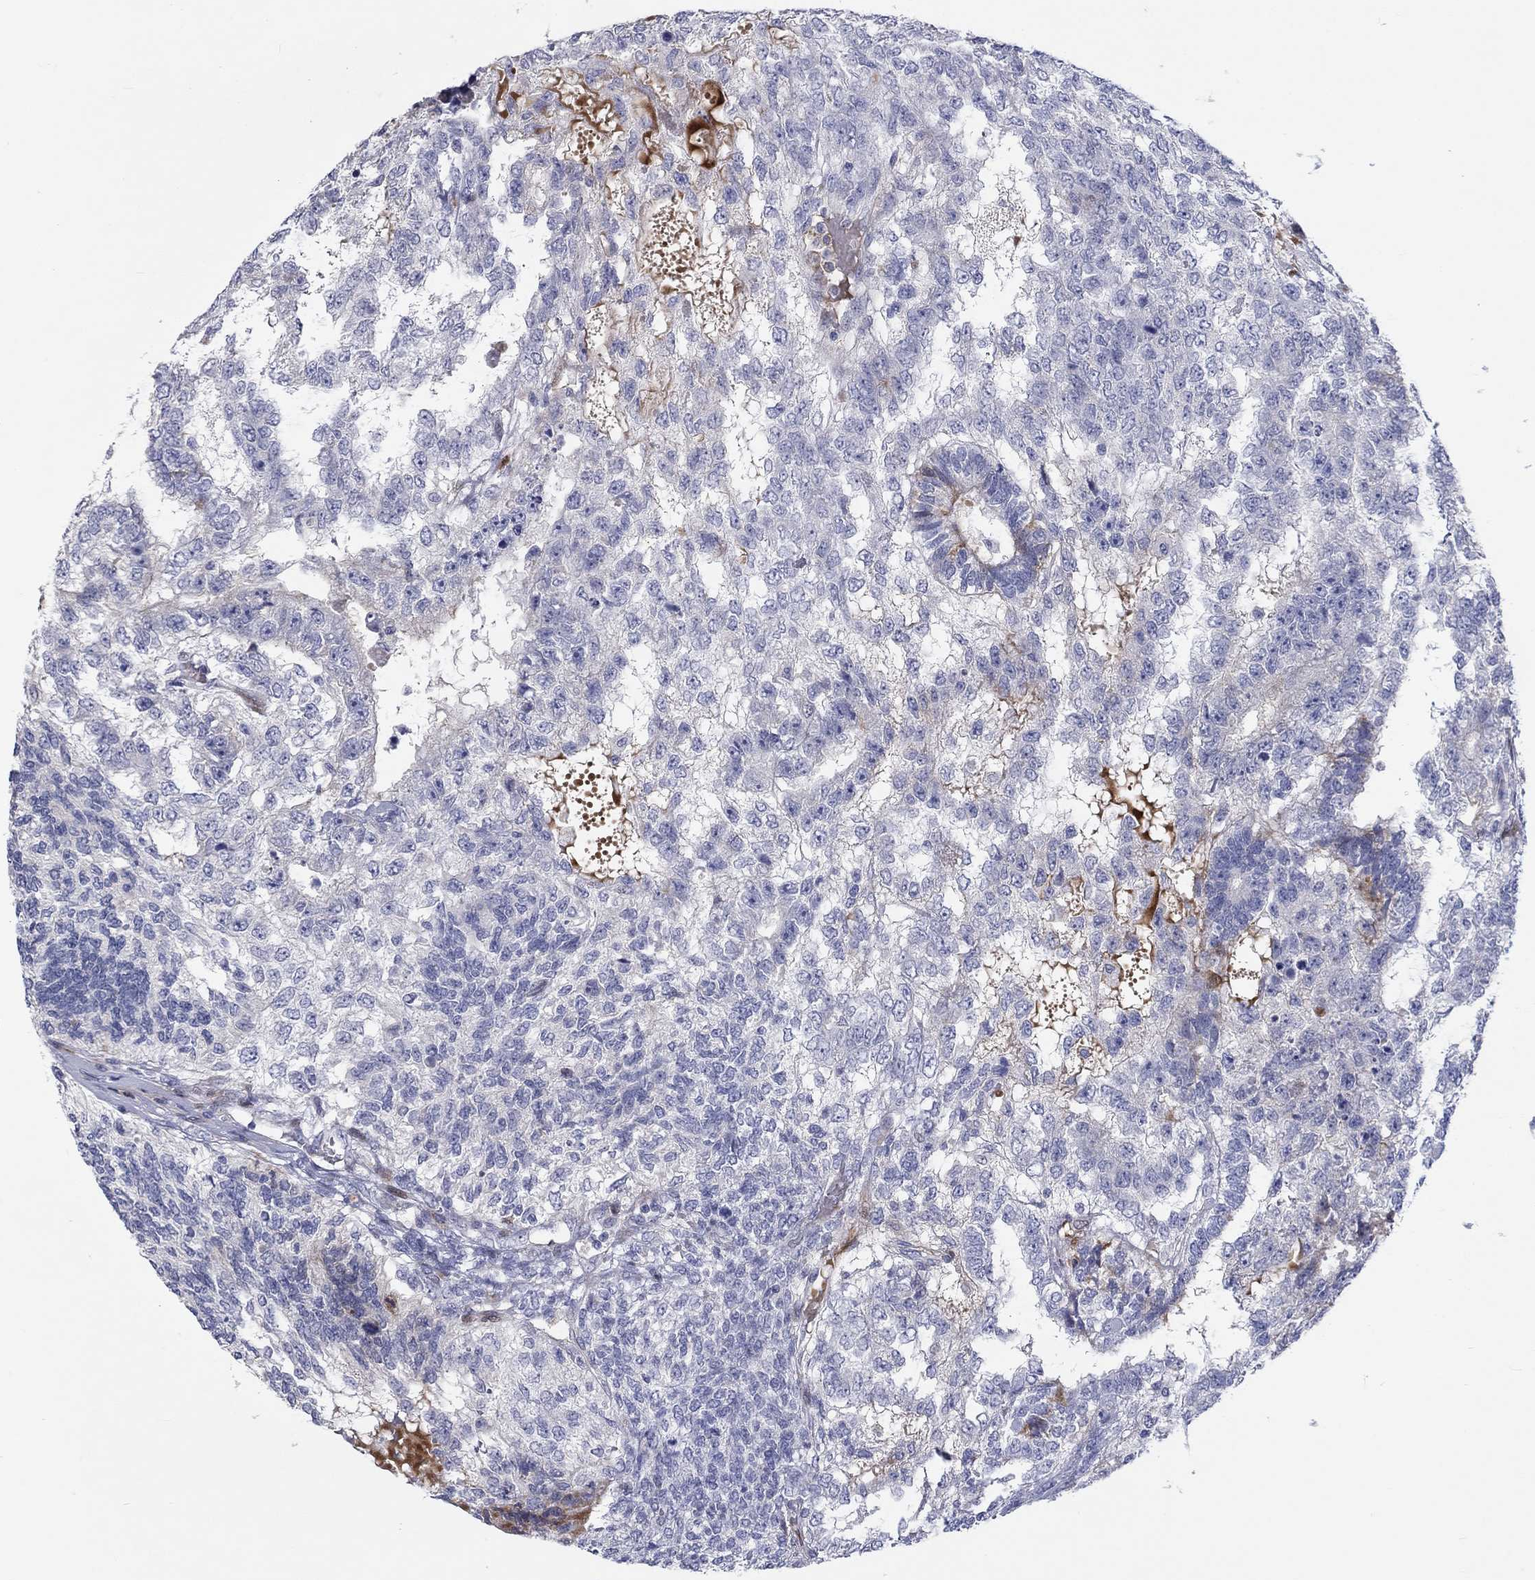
{"staining": {"intensity": "negative", "quantity": "none", "location": "none"}, "tissue": "testis cancer", "cell_type": "Tumor cells", "image_type": "cancer", "snomed": [{"axis": "morphology", "description": "Seminoma, NOS"}, {"axis": "morphology", "description": "Carcinoma, Embryonal, NOS"}, {"axis": "topography", "description": "Testis"}], "caption": "A high-resolution image shows immunohistochemistry (IHC) staining of seminoma (testis), which displays no significant staining in tumor cells.", "gene": "ARHGAP36", "patient": {"sex": "male", "age": 41}}